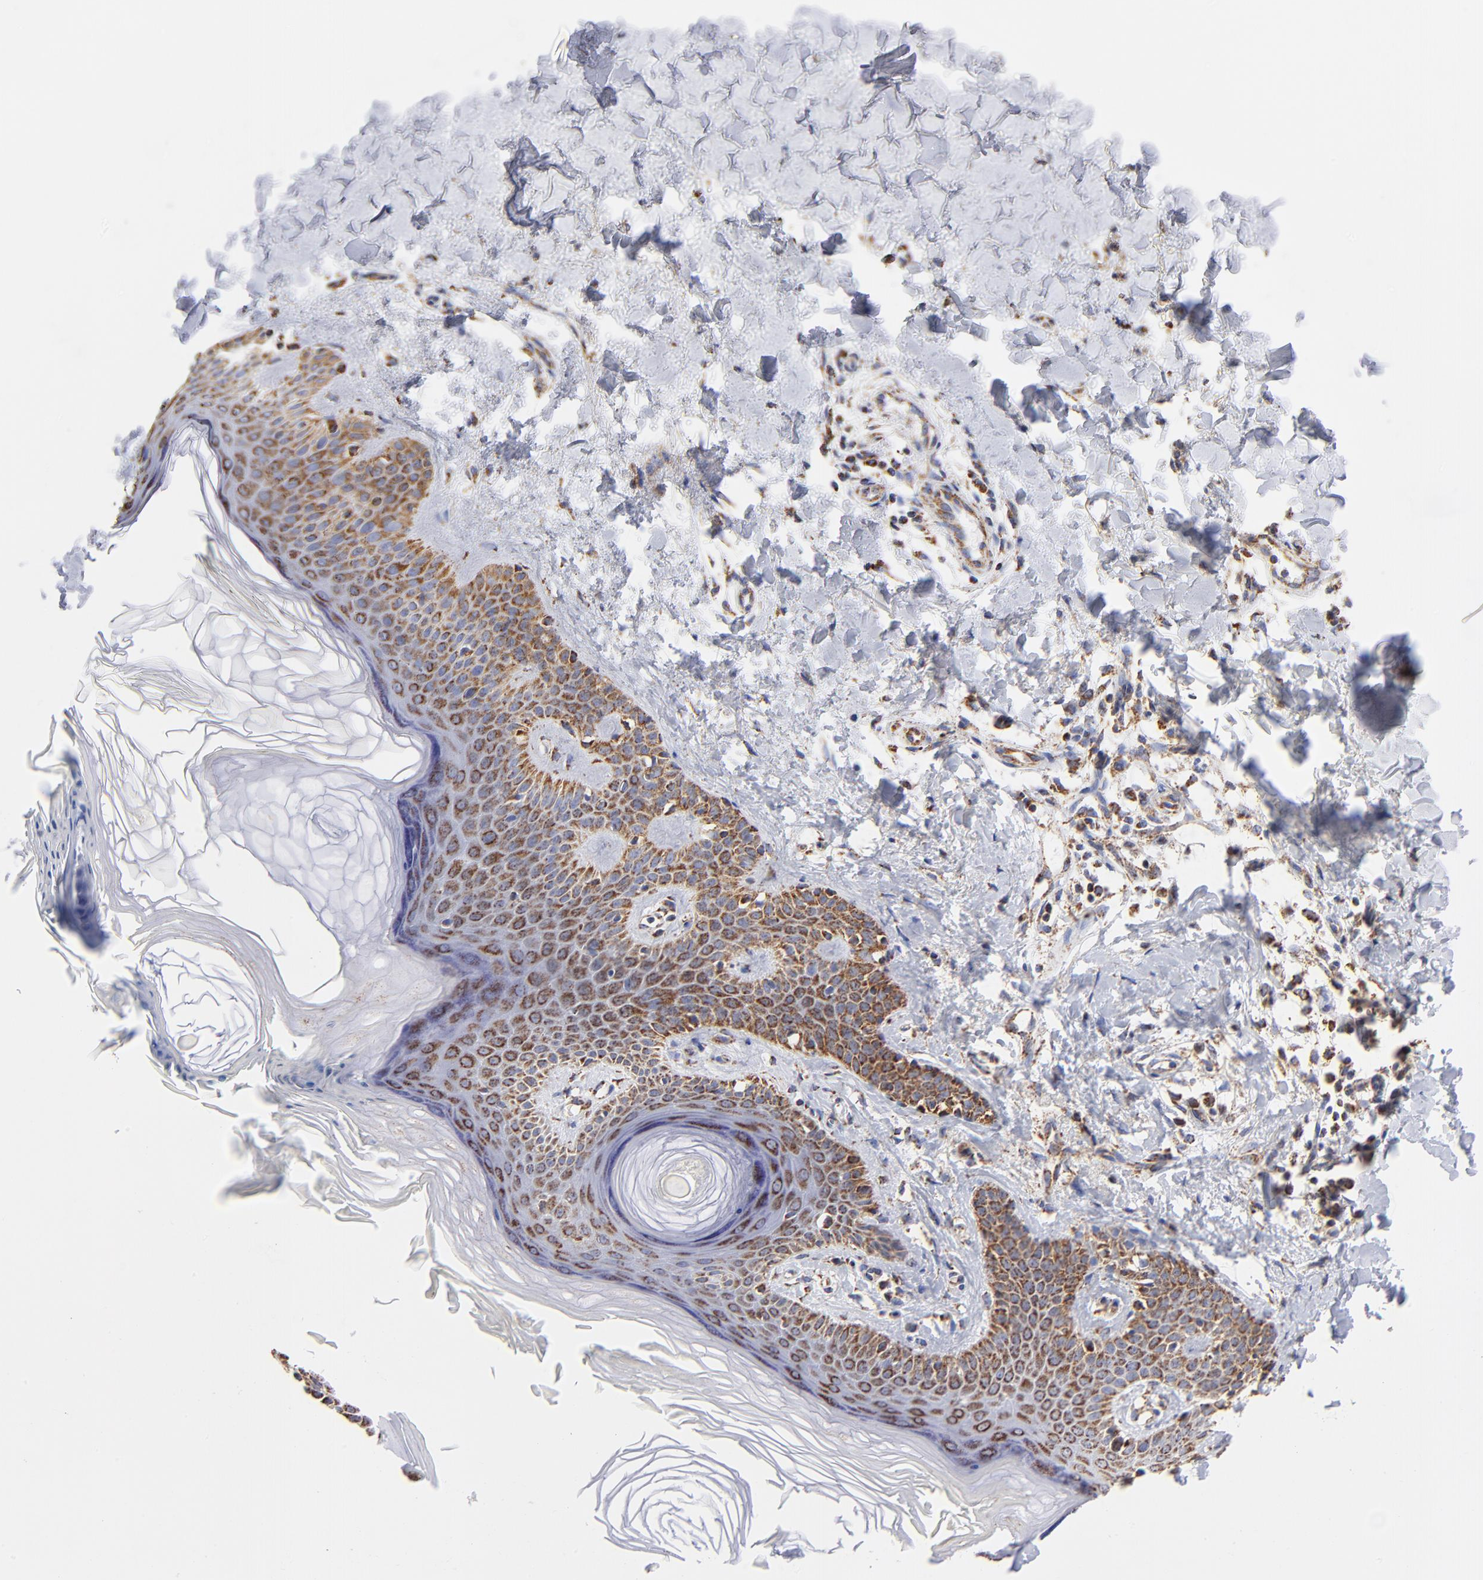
{"staining": {"intensity": "strong", "quantity": ">75%", "location": "cytoplasmic/membranous"}, "tissue": "skin cancer", "cell_type": "Tumor cells", "image_type": "cancer", "snomed": [{"axis": "morphology", "description": "Basal cell carcinoma"}, {"axis": "topography", "description": "Skin"}], "caption": "The immunohistochemical stain shows strong cytoplasmic/membranous staining in tumor cells of basal cell carcinoma (skin) tissue.", "gene": "PHB1", "patient": {"sex": "male", "age": 67}}